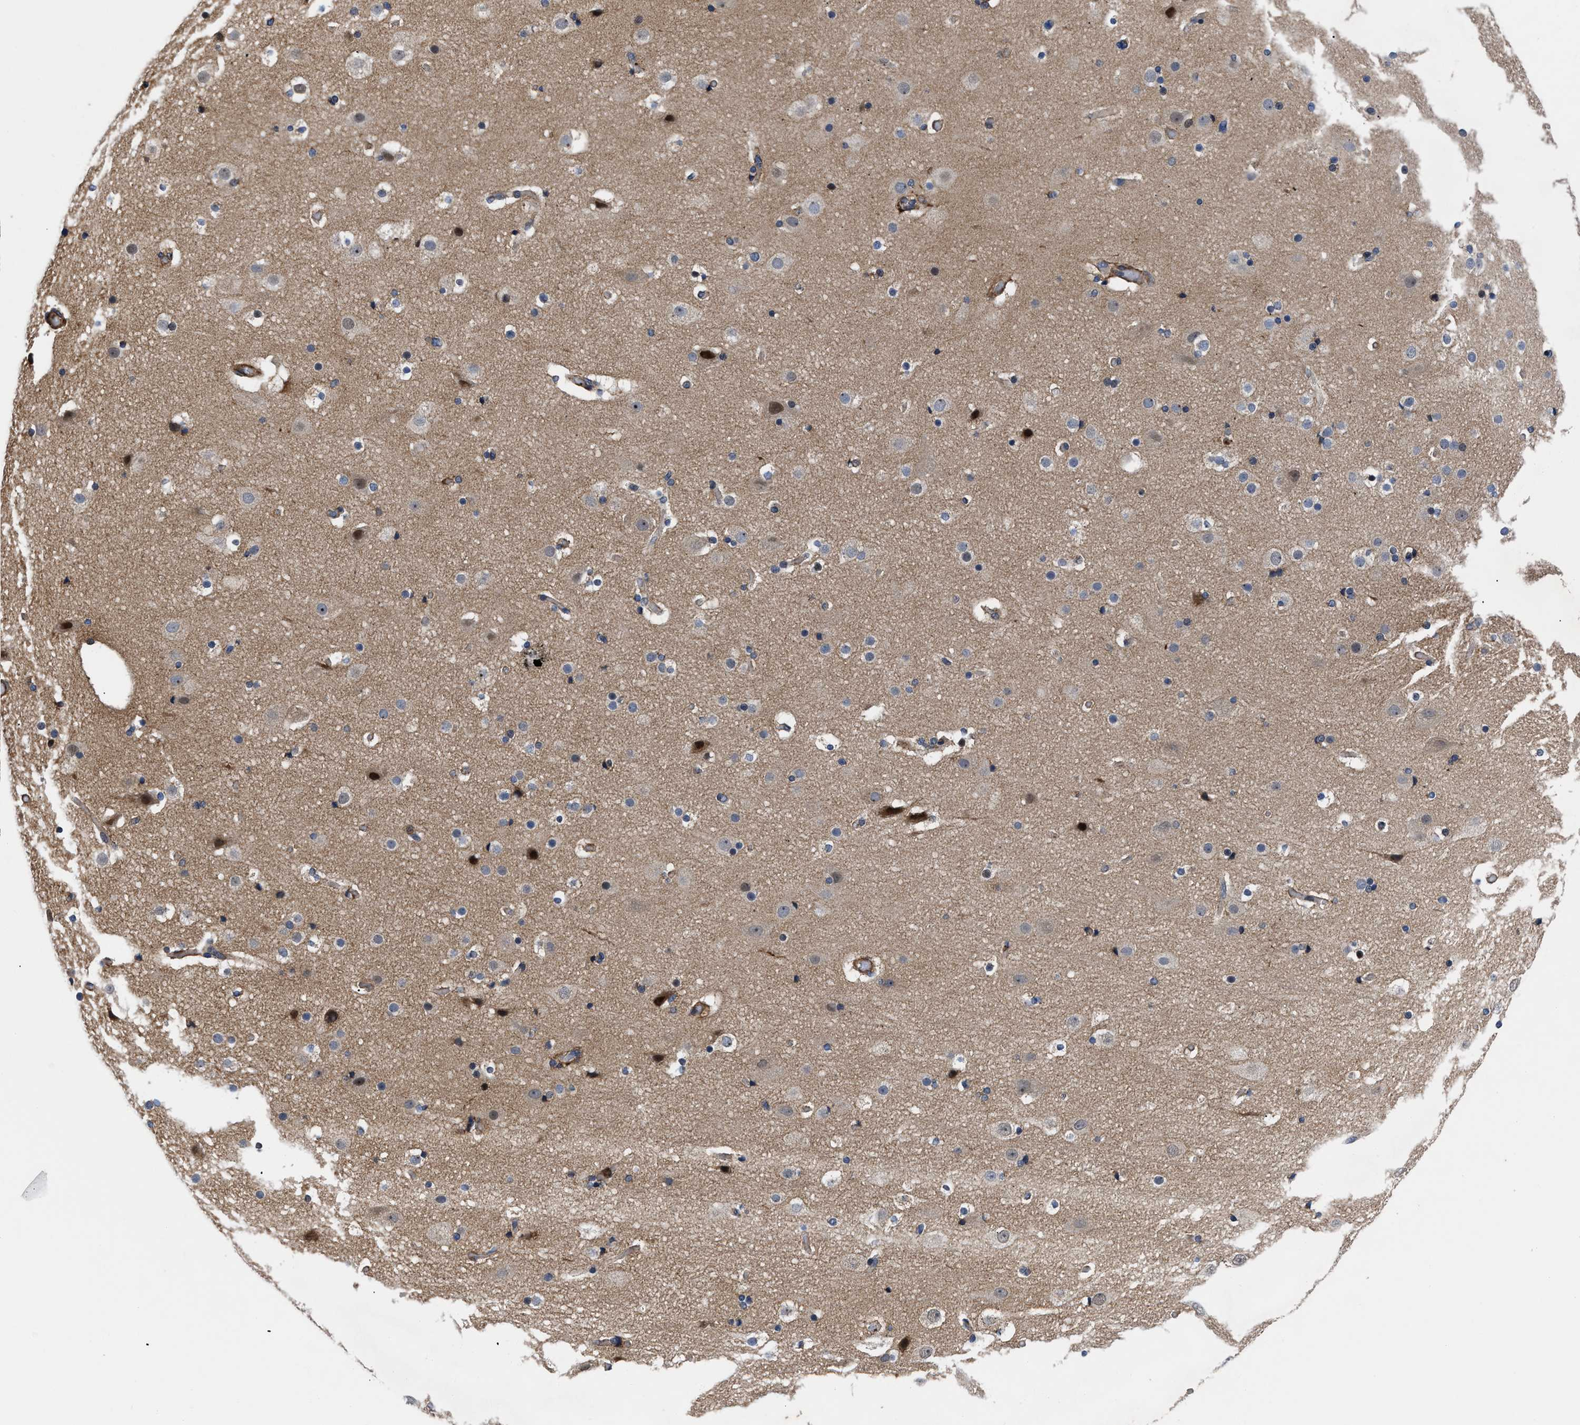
{"staining": {"intensity": "strong", "quantity": ">75%", "location": "cytoplasmic/membranous"}, "tissue": "cerebral cortex", "cell_type": "Endothelial cells", "image_type": "normal", "snomed": [{"axis": "morphology", "description": "Normal tissue, NOS"}, {"axis": "topography", "description": "Cerebral cortex"}], "caption": "Immunohistochemistry (IHC) of unremarkable human cerebral cortex exhibits high levels of strong cytoplasmic/membranous staining in approximately >75% of endothelial cells.", "gene": "SPAST", "patient": {"sex": "male", "age": 57}}